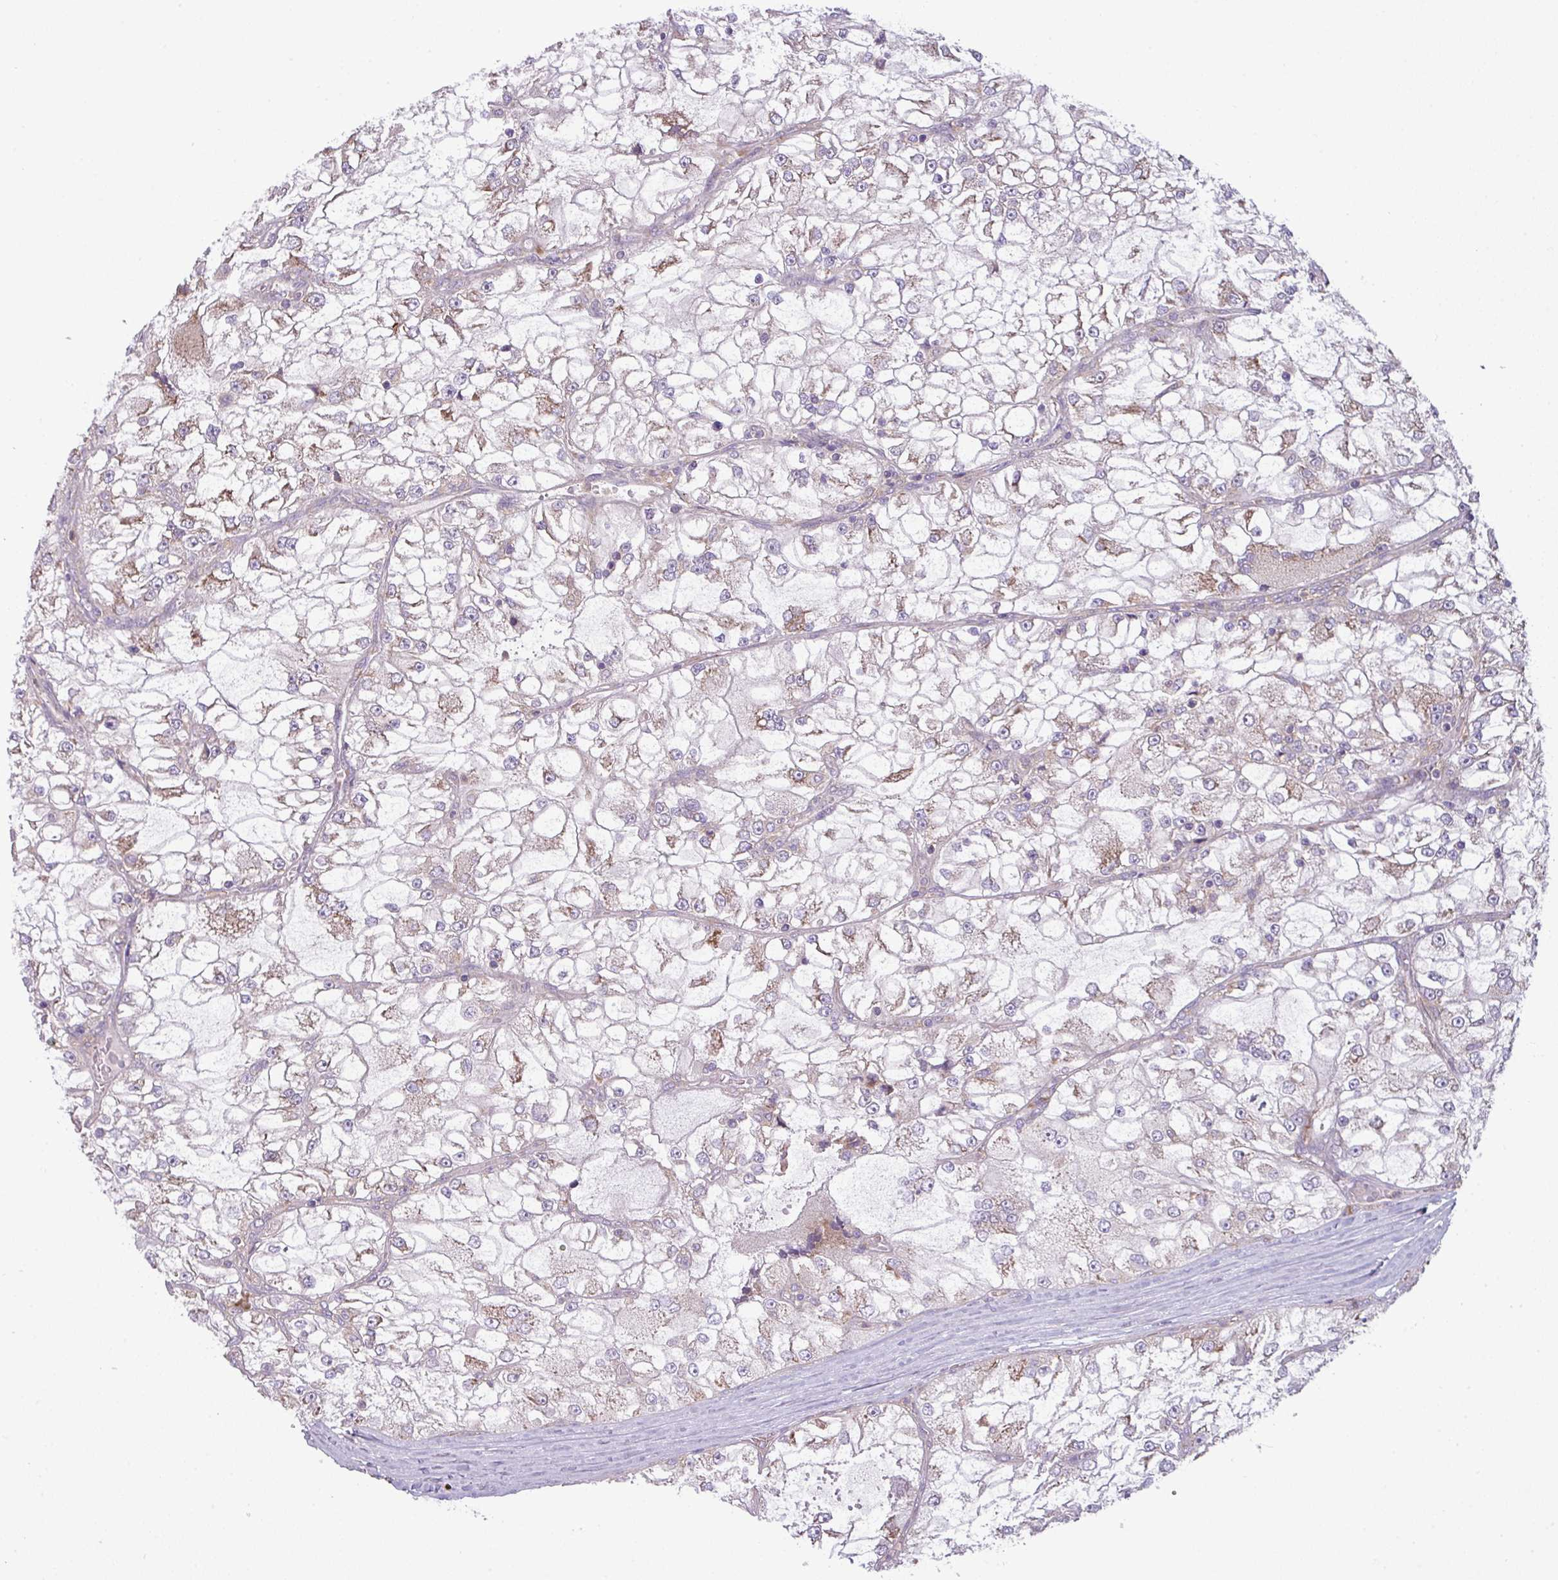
{"staining": {"intensity": "weak", "quantity": "<25%", "location": "cytoplasmic/membranous"}, "tissue": "renal cancer", "cell_type": "Tumor cells", "image_type": "cancer", "snomed": [{"axis": "morphology", "description": "Adenocarcinoma, NOS"}, {"axis": "topography", "description": "Kidney"}], "caption": "Immunohistochemistry photomicrograph of neoplastic tissue: renal adenocarcinoma stained with DAB (3,3'-diaminobenzidine) reveals no significant protein expression in tumor cells. The staining was performed using DAB (3,3'-diaminobenzidine) to visualize the protein expression in brown, while the nuclei were stained in blue with hematoxylin (Magnification: 20x).", "gene": "LRRC74B", "patient": {"sex": "female", "age": 72}}